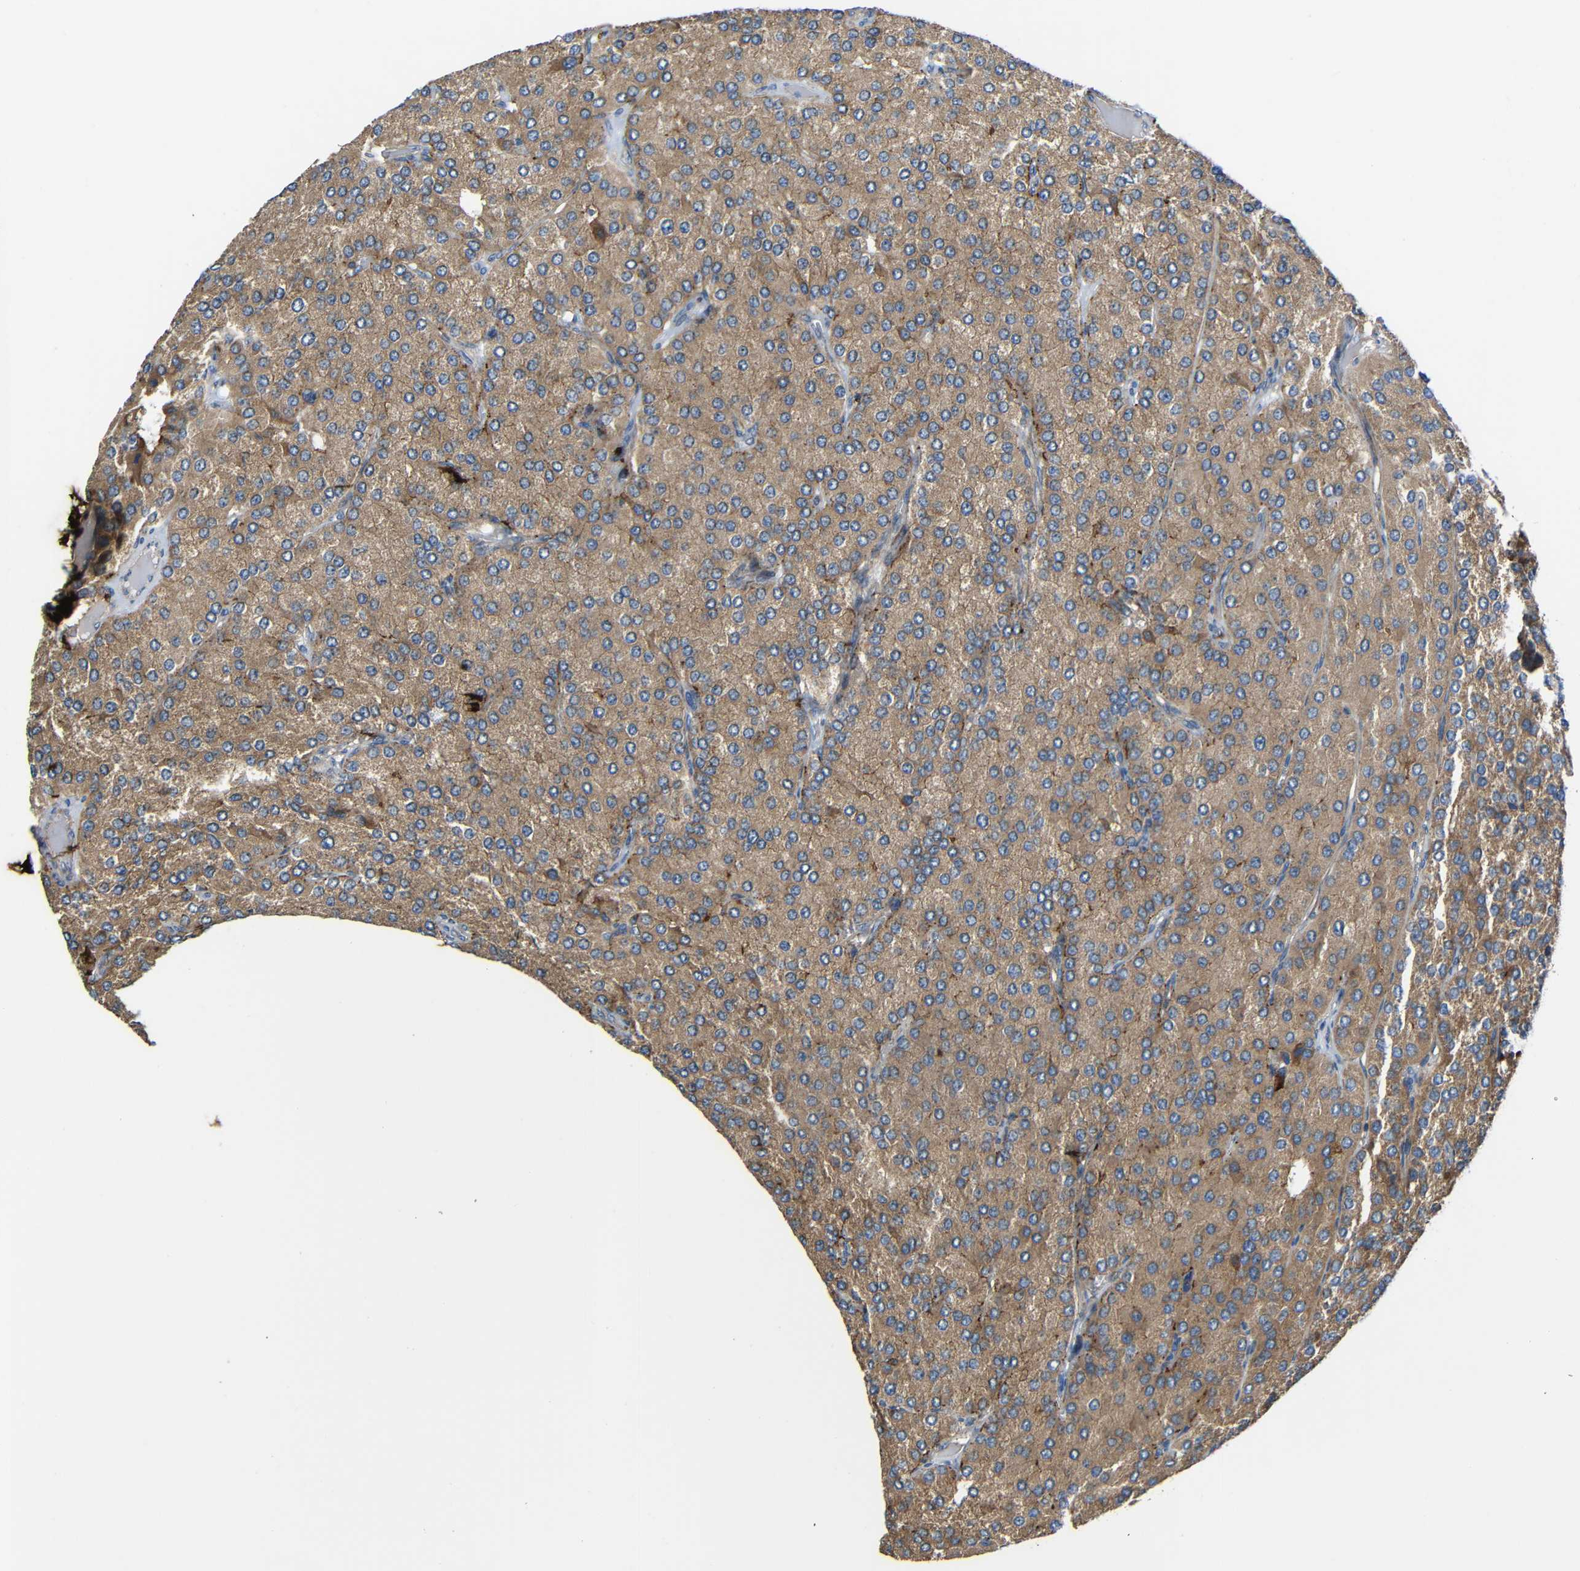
{"staining": {"intensity": "moderate", "quantity": ">75%", "location": "cytoplasmic/membranous"}, "tissue": "parathyroid gland", "cell_type": "Glandular cells", "image_type": "normal", "snomed": [{"axis": "morphology", "description": "Normal tissue, NOS"}, {"axis": "morphology", "description": "Adenoma, NOS"}, {"axis": "topography", "description": "Parathyroid gland"}], "caption": "Moderate cytoplasmic/membranous staining is appreciated in about >75% of glandular cells in normal parathyroid gland.", "gene": "RHOT2", "patient": {"sex": "female", "age": 86}}